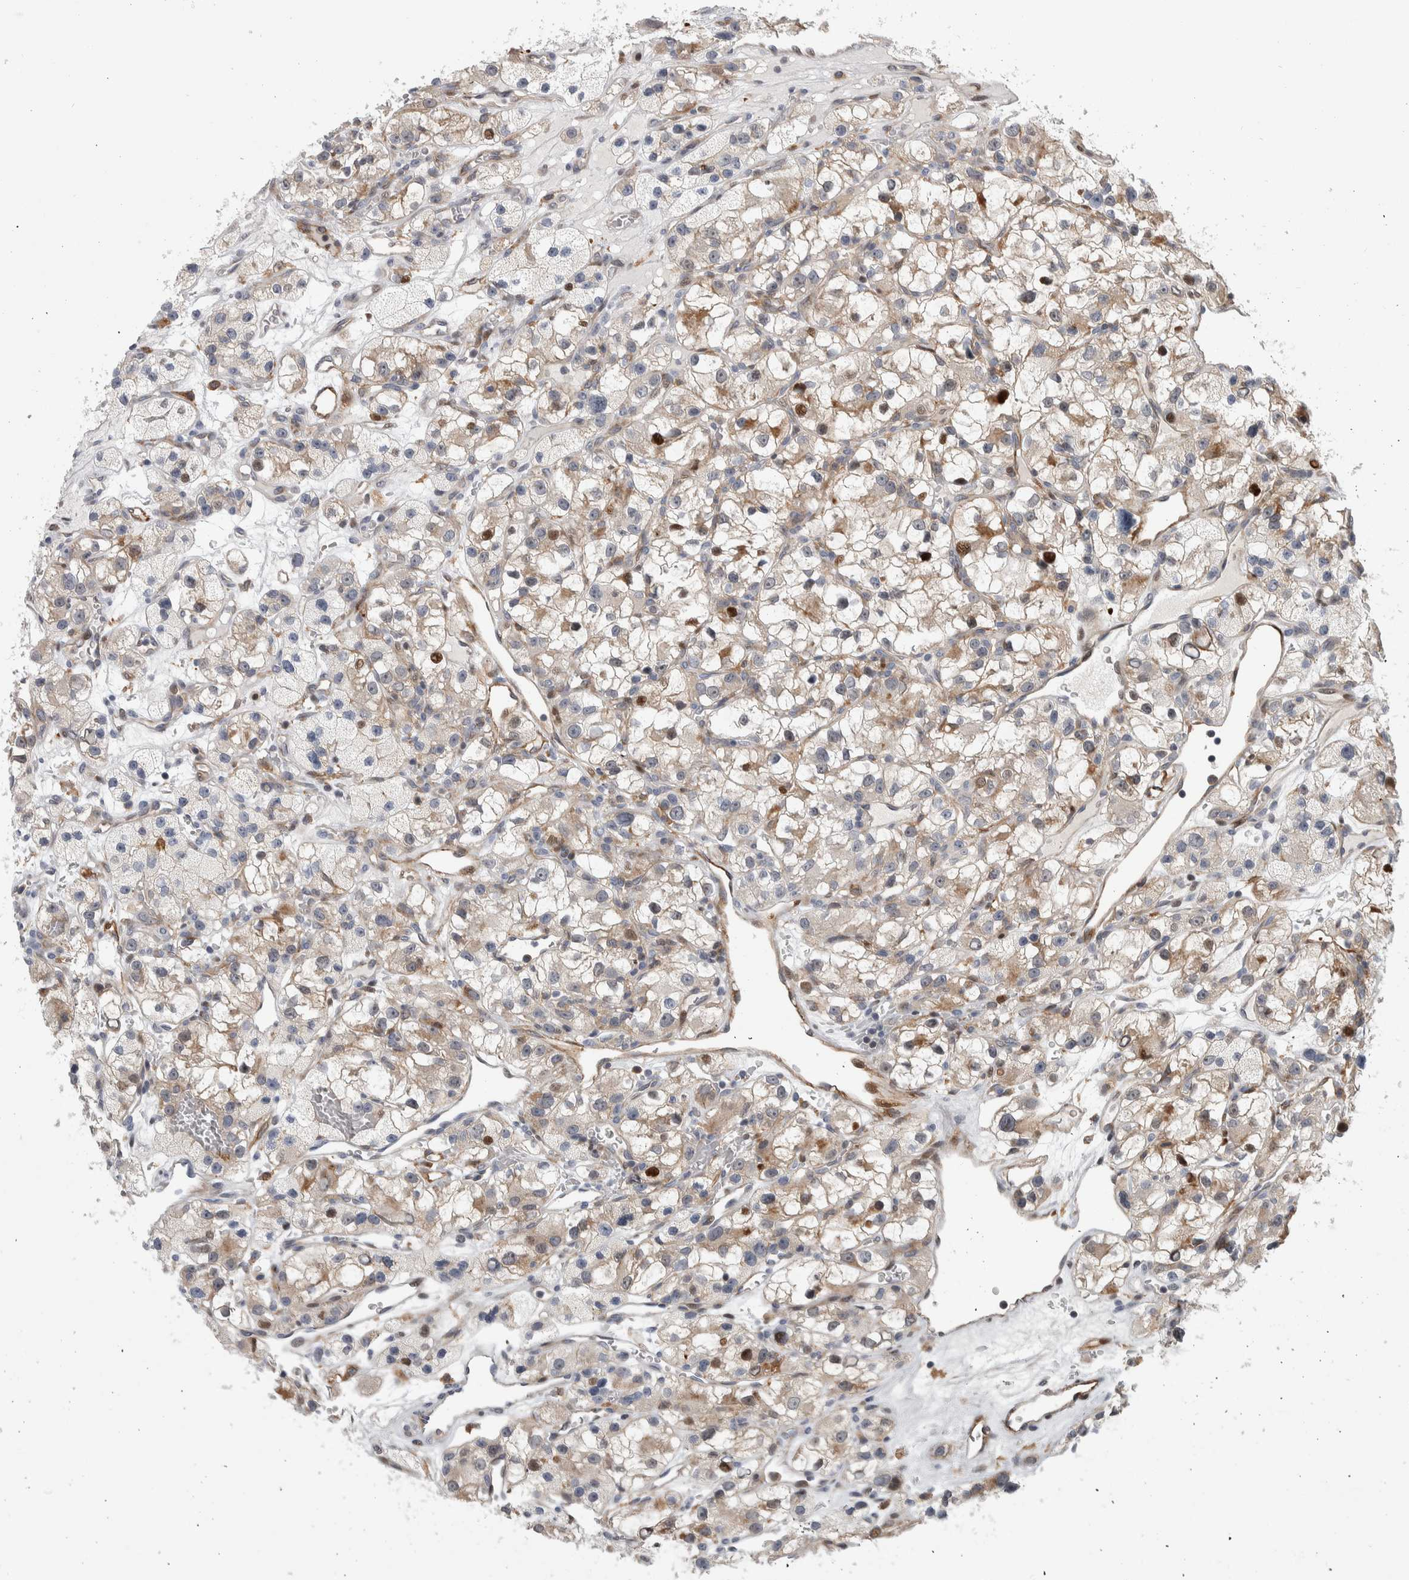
{"staining": {"intensity": "moderate", "quantity": "25%-75%", "location": "cytoplasmic/membranous,nuclear"}, "tissue": "renal cancer", "cell_type": "Tumor cells", "image_type": "cancer", "snomed": [{"axis": "morphology", "description": "Adenocarcinoma, NOS"}, {"axis": "topography", "description": "Kidney"}], "caption": "Protein staining shows moderate cytoplasmic/membranous and nuclear positivity in approximately 25%-75% of tumor cells in renal cancer (adenocarcinoma).", "gene": "MSL1", "patient": {"sex": "female", "age": 57}}